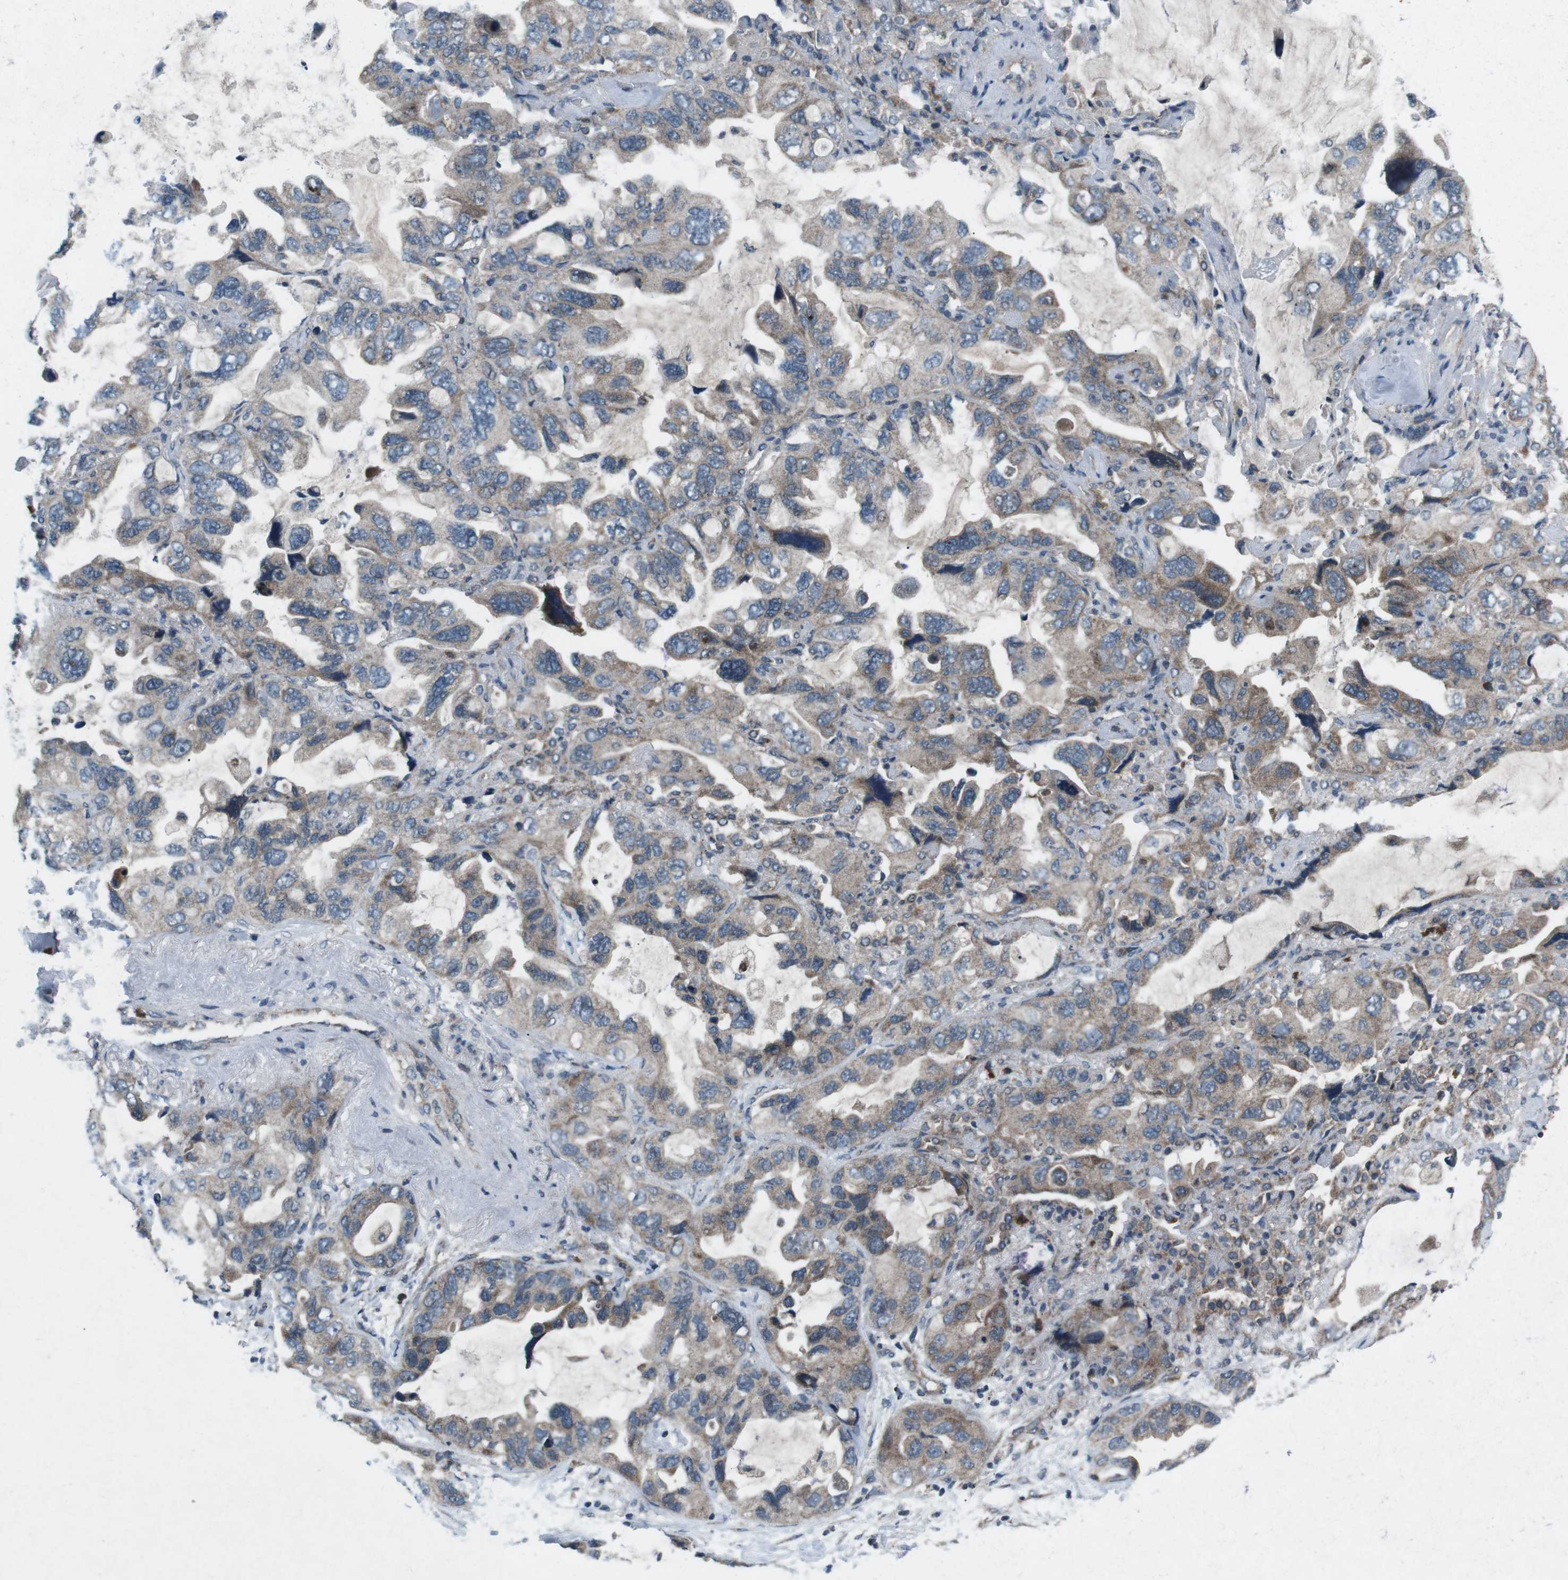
{"staining": {"intensity": "moderate", "quantity": "<25%", "location": "cytoplasmic/membranous"}, "tissue": "lung cancer", "cell_type": "Tumor cells", "image_type": "cancer", "snomed": [{"axis": "morphology", "description": "Squamous cell carcinoma, NOS"}, {"axis": "topography", "description": "Lung"}], "caption": "A micrograph showing moderate cytoplasmic/membranous positivity in about <25% of tumor cells in lung cancer, as visualized by brown immunohistochemical staining.", "gene": "CDK16", "patient": {"sex": "female", "age": 73}}